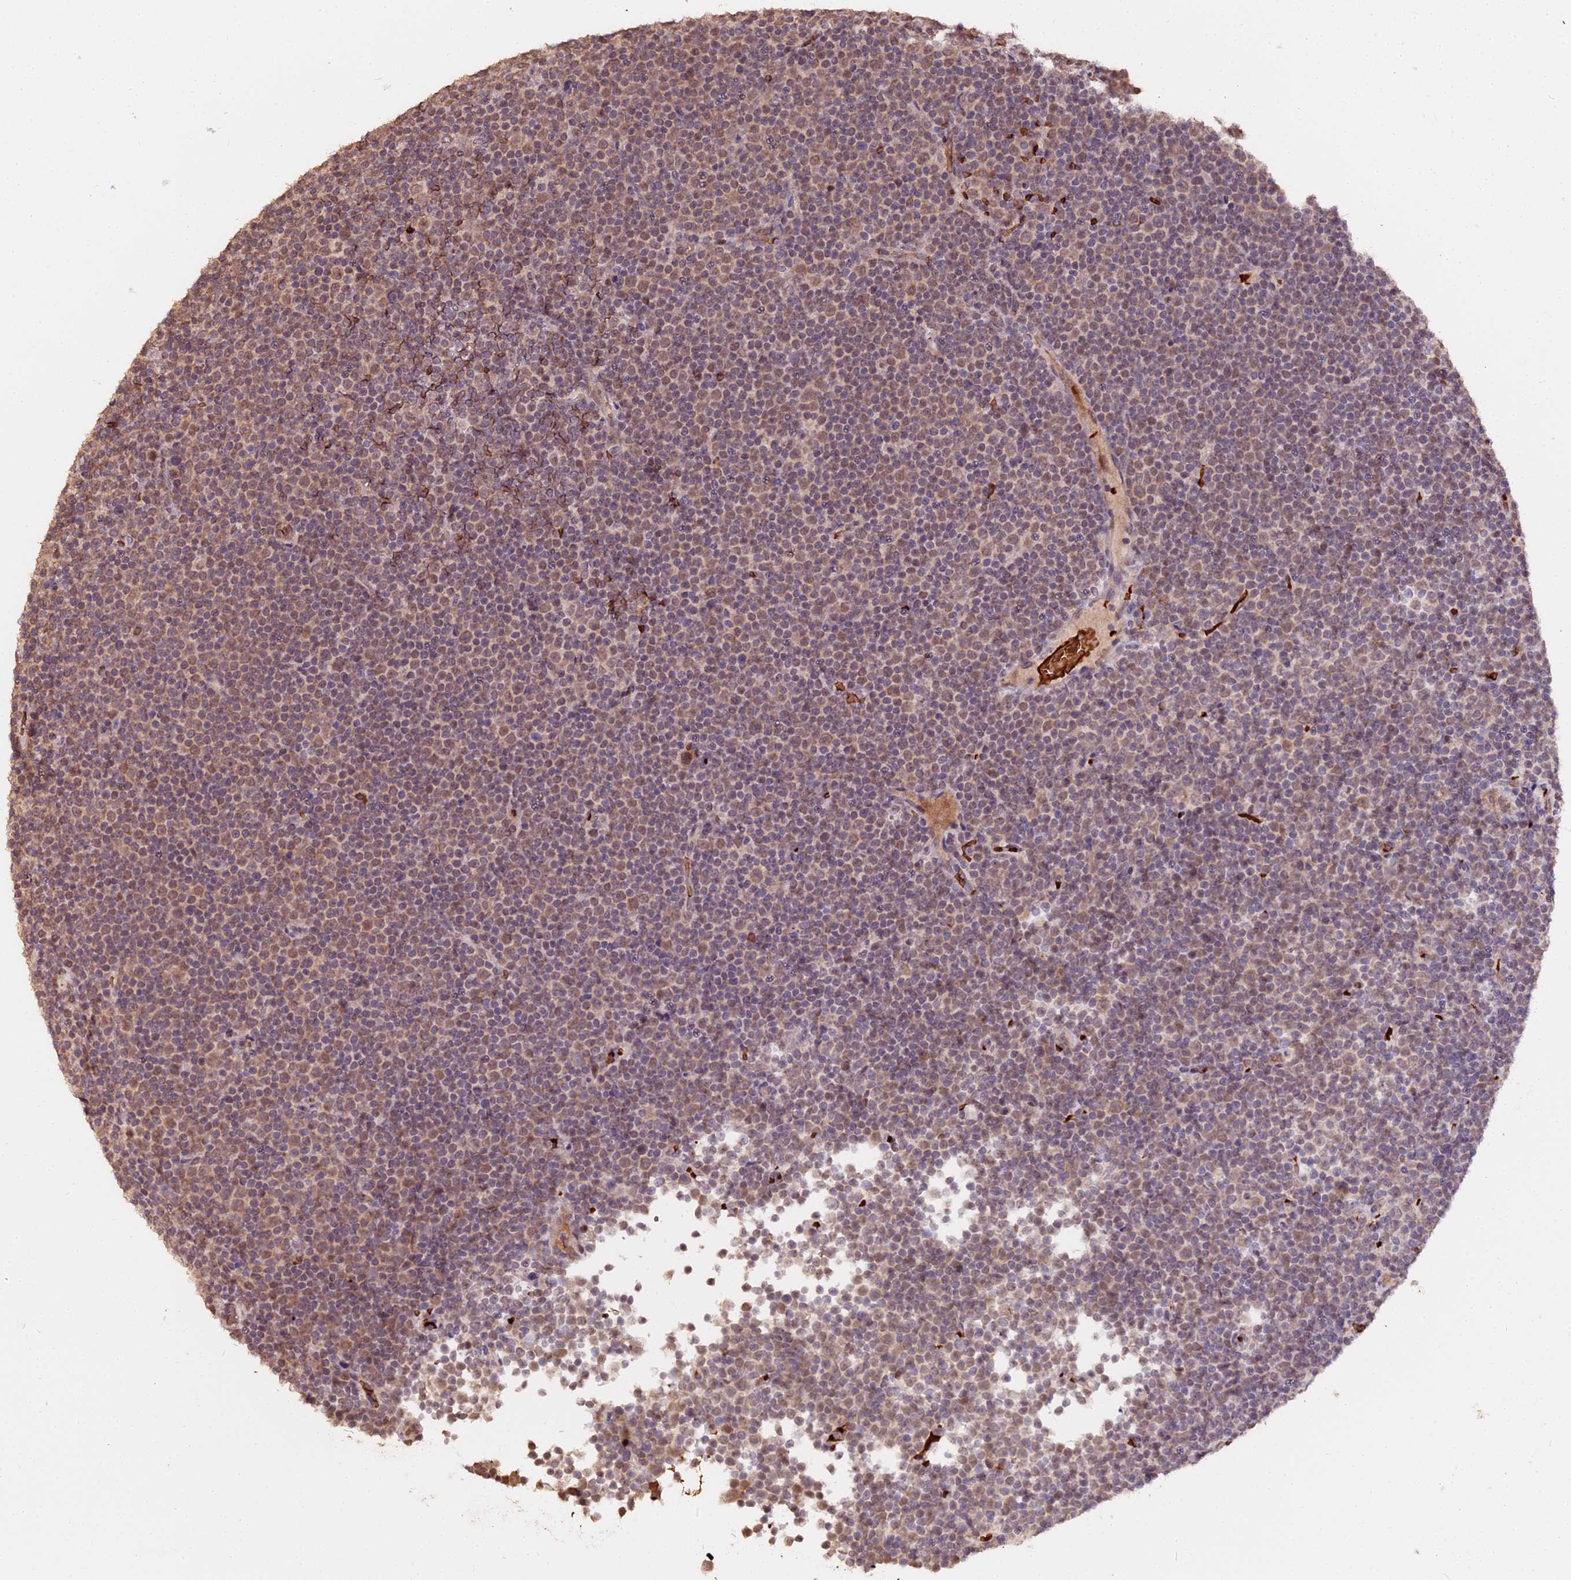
{"staining": {"intensity": "moderate", "quantity": "25%-75%", "location": "cytoplasmic/membranous"}, "tissue": "lymphoma", "cell_type": "Tumor cells", "image_type": "cancer", "snomed": [{"axis": "morphology", "description": "Malignant lymphoma, non-Hodgkin's type, Low grade"}, {"axis": "topography", "description": "Lymph node"}], "caption": "Brown immunohistochemical staining in lymphoma displays moderate cytoplasmic/membranous positivity in approximately 25%-75% of tumor cells.", "gene": "ZDBF2", "patient": {"sex": "female", "age": 67}}